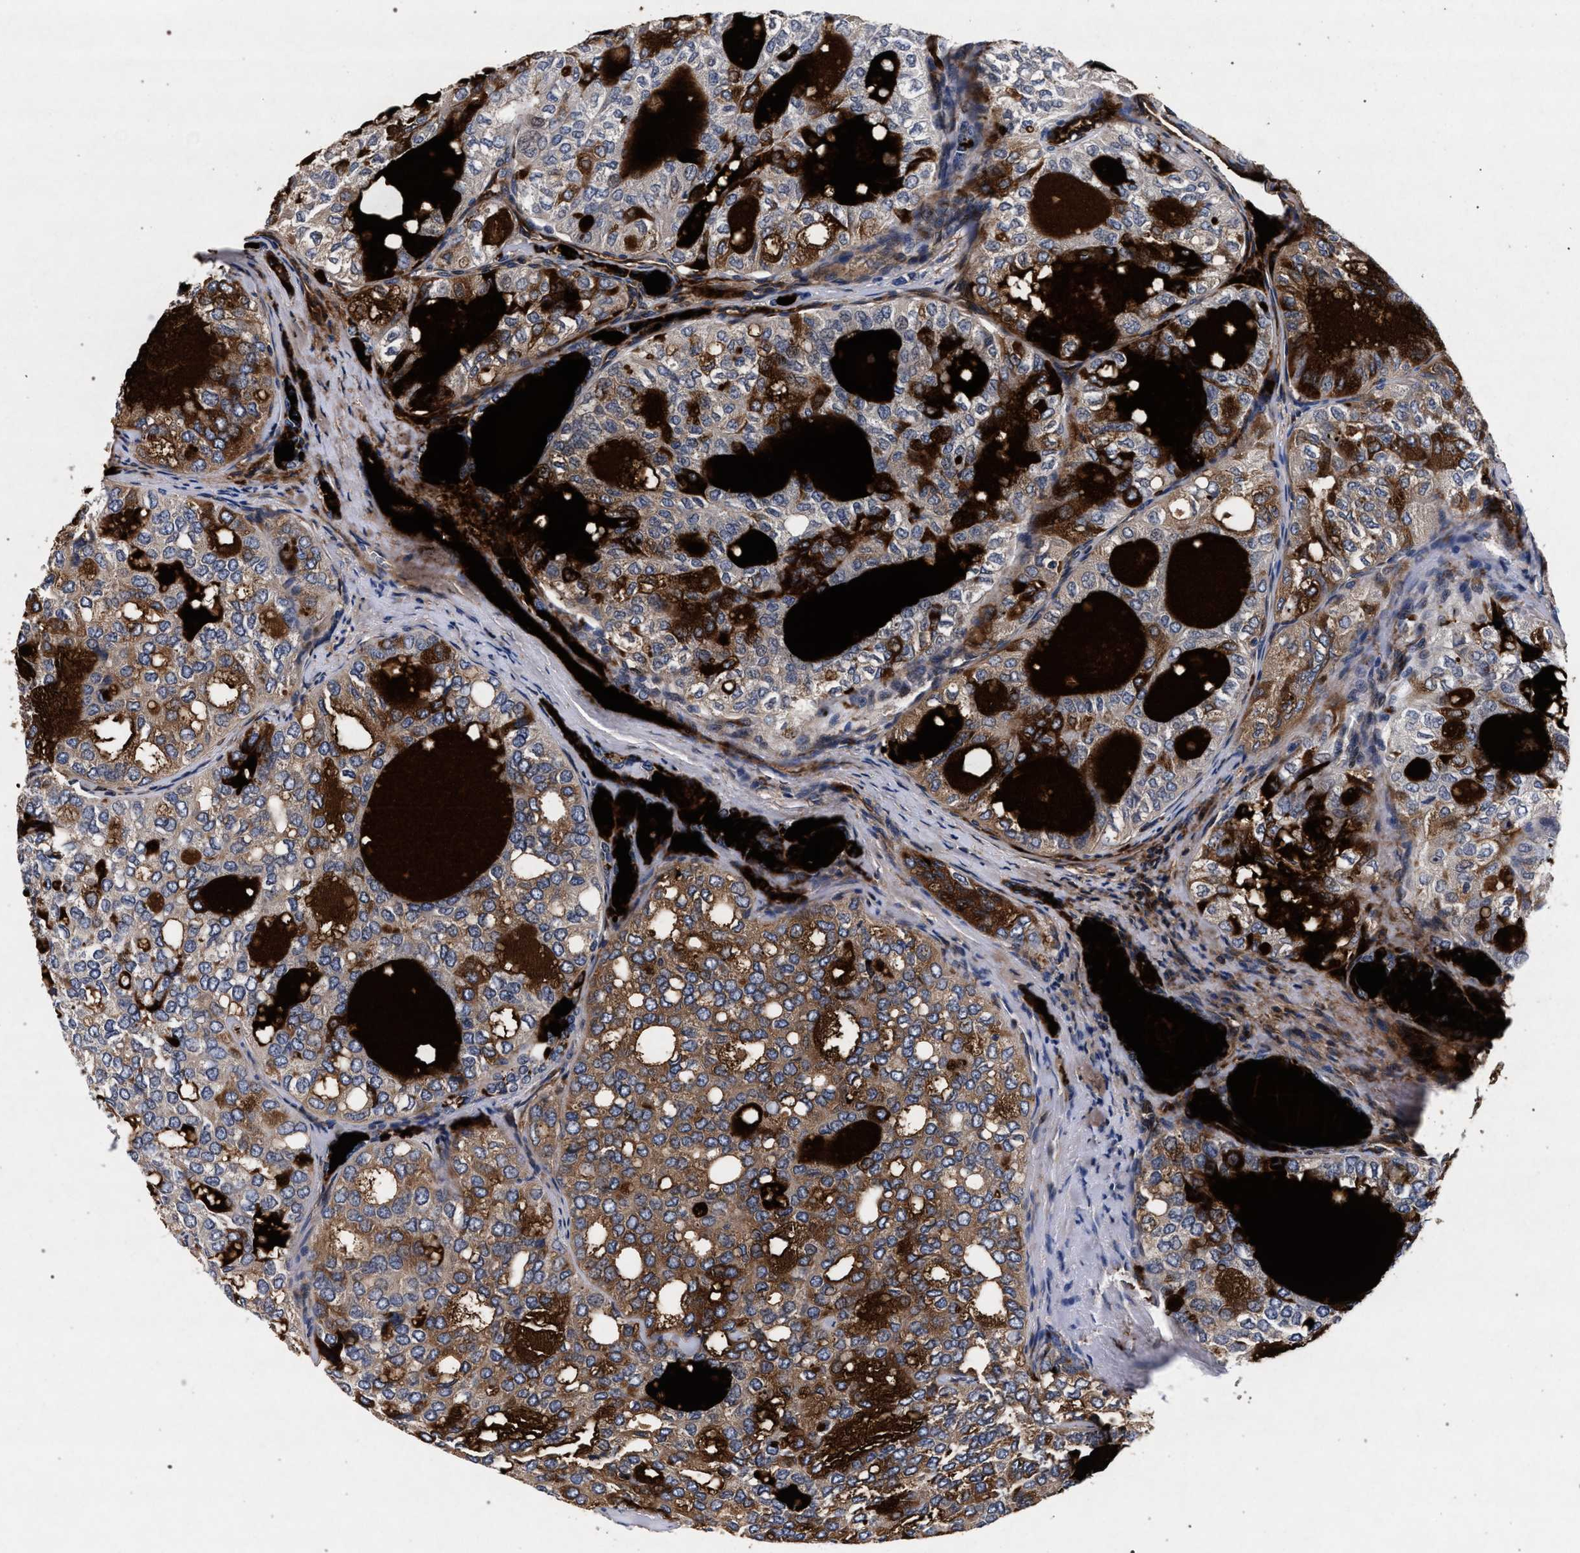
{"staining": {"intensity": "moderate", "quantity": "25%-75%", "location": "cytoplasmic/membranous"}, "tissue": "thyroid cancer", "cell_type": "Tumor cells", "image_type": "cancer", "snomed": [{"axis": "morphology", "description": "Follicular adenoma carcinoma, NOS"}, {"axis": "topography", "description": "Thyroid gland"}], "caption": "Immunohistochemistry of human thyroid cancer exhibits medium levels of moderate cytoplasmic/membranous staining in about 25%-75% of tumor cells.", "gene": "NEK7", "patient": {"sex": "male", "age": 75}}